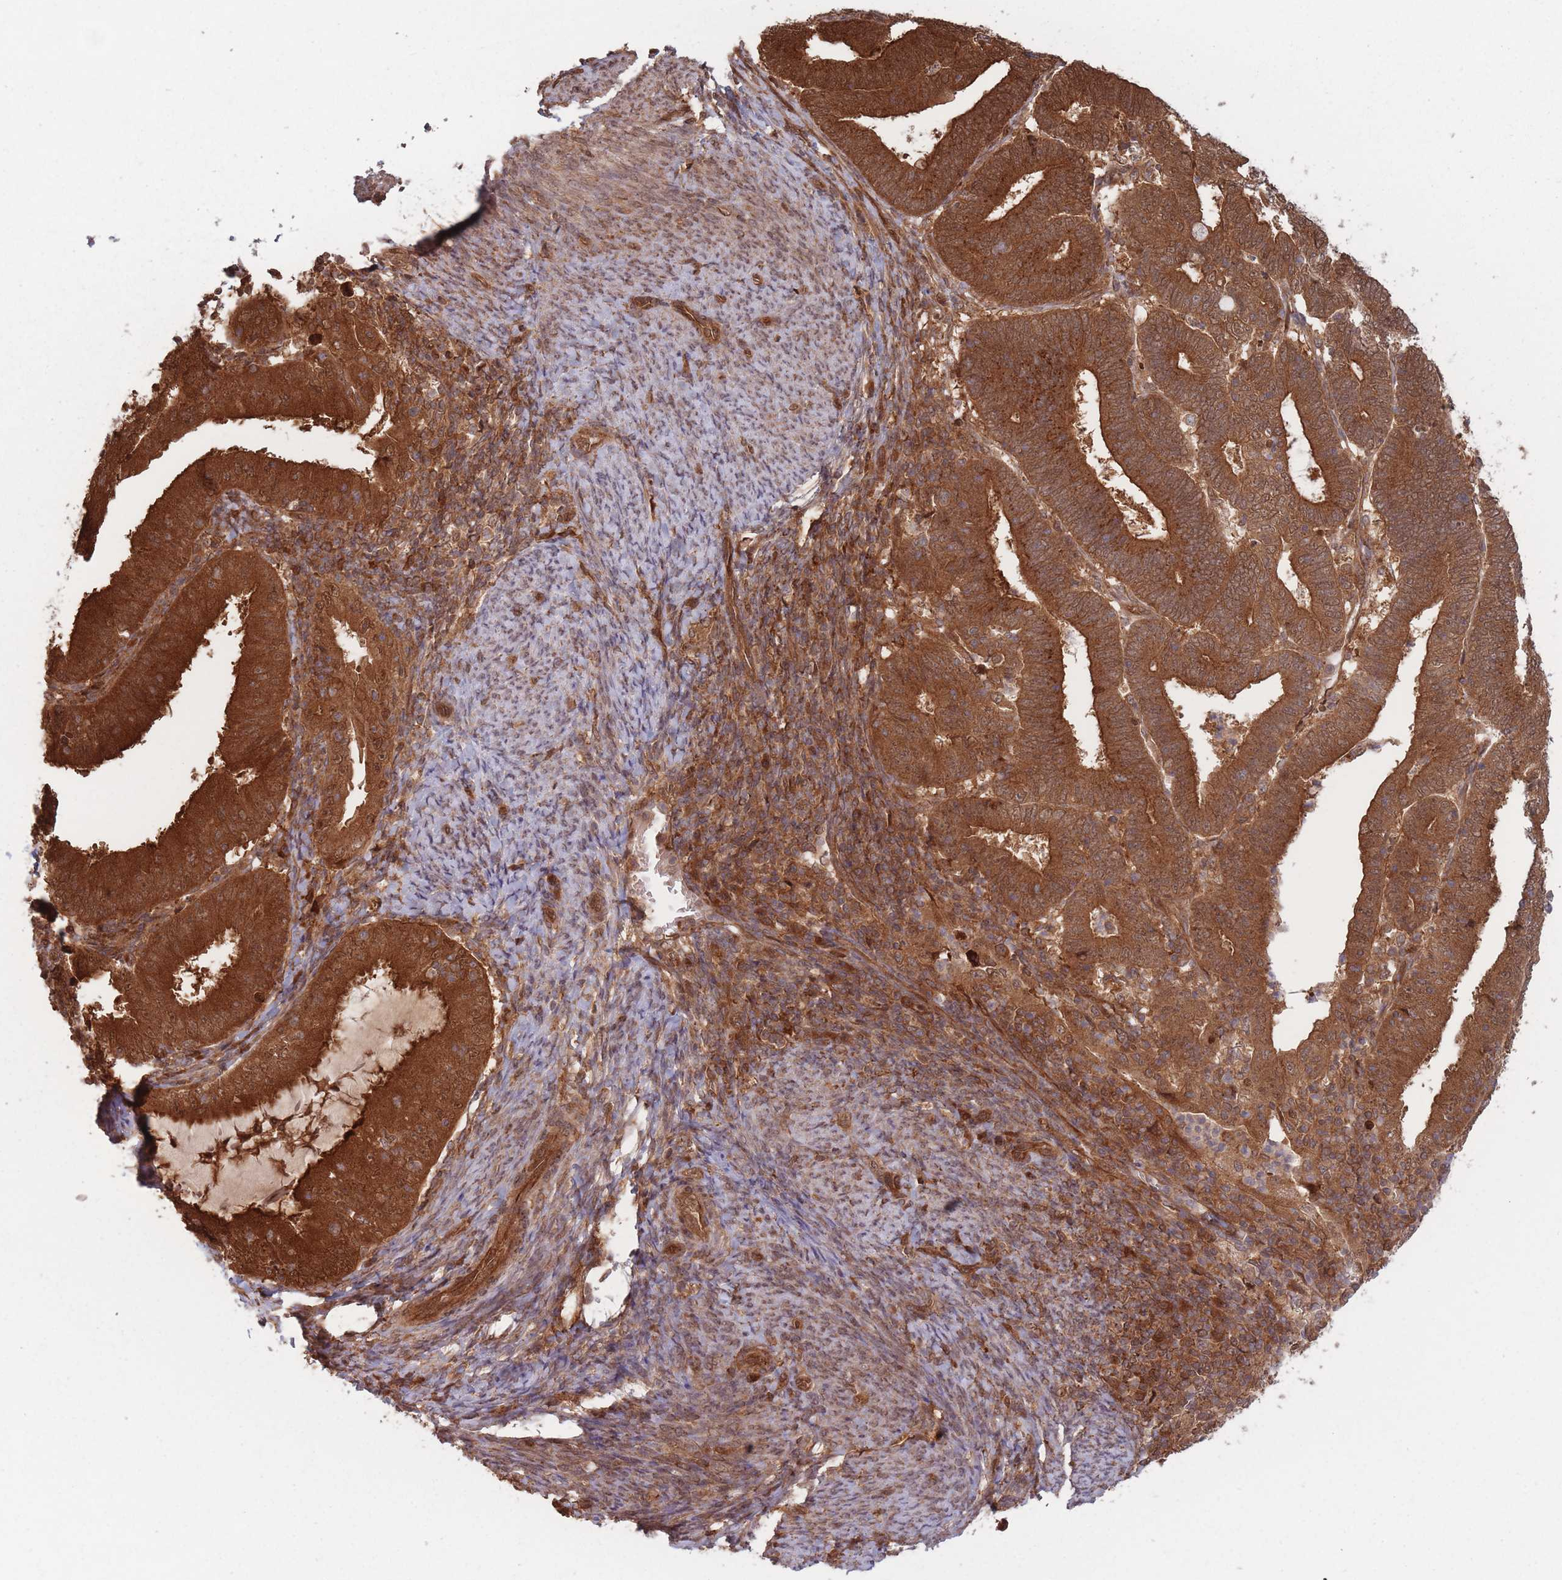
{"staining": {"intensity": "strong", "quantity": ">75%", "location": "cytoplasmic/membranous,nuclear"}, "tissue": "endometrial cancer", "cell_type": "Tumor cells", "image_type": "cancer", "snomed": [{"axis": "morphology", "description": "Adenocarcinoma, NOS"}, {"axis": "topography", "description": "Endometrium"}], "caption": "DAB immunohistochemical staining of endometrial cancer exhibits strong cytoplasmic/membranous and nuclear protein expression in approximately >75% of tumor cells. The staining was performed using DAB (3,3'-diaminobenzidine), with brown indicating positive protein expression. Nuclei are stained blue with hematoxylin.", "gene": "PODXL2", "patient": {"sex": "female", "age": 70}}